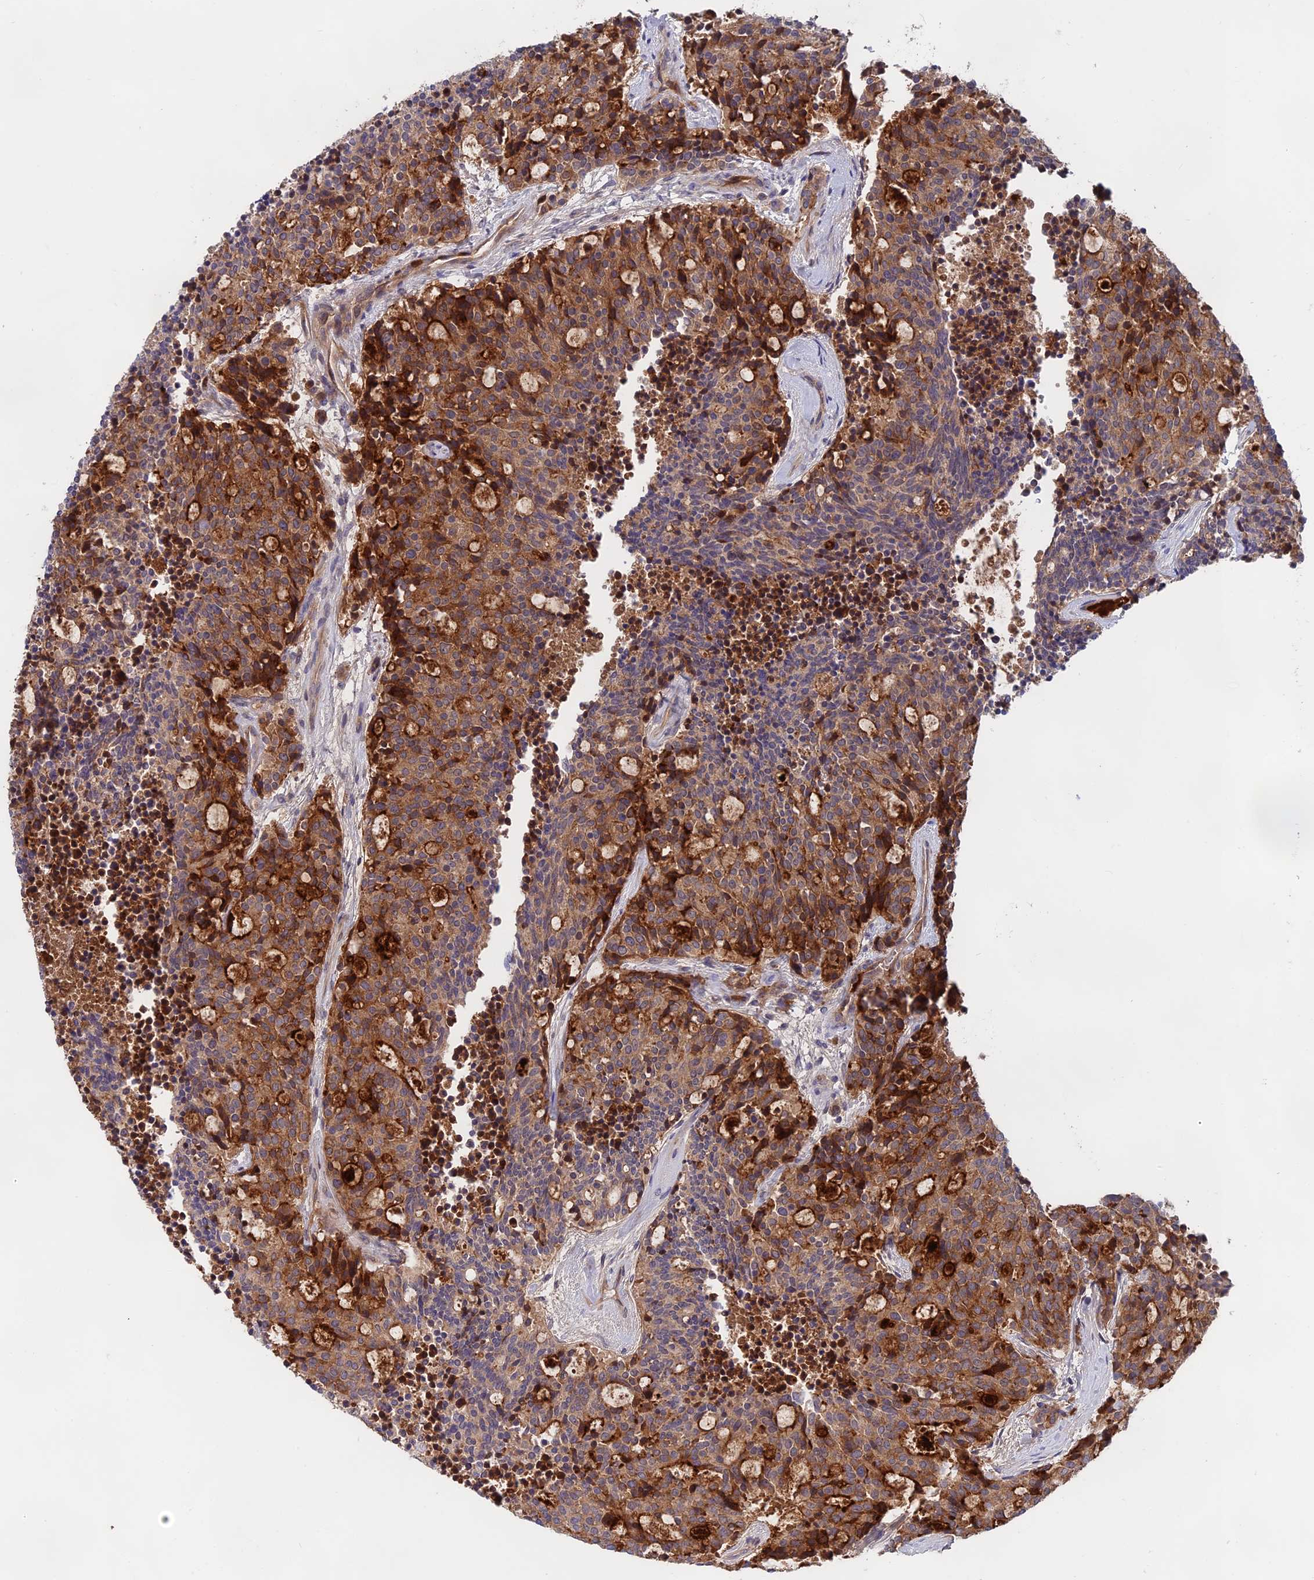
{"staining": {"intensity": "moderate", "quantity": ">75%", "location": "cytoplasmic/membranous"}, "tissue": "carcinoid", "cell_type": "Tumor cells", "image_type": "cancer", "snomed": [{"axis": "morphology", "description": "Carcinoid, malignant, NOS"}, {"axis": "topography", "description": "Pancreas"}], "caption": "A high-resolution image shows immunohistochemistry staining of carcinoid, which demonstrates moderate cytoplasmic/membranous staining in about >75% of tumor cells.", "gene": "TENT4B", "patient": {"sex": "female", "age": 54}}